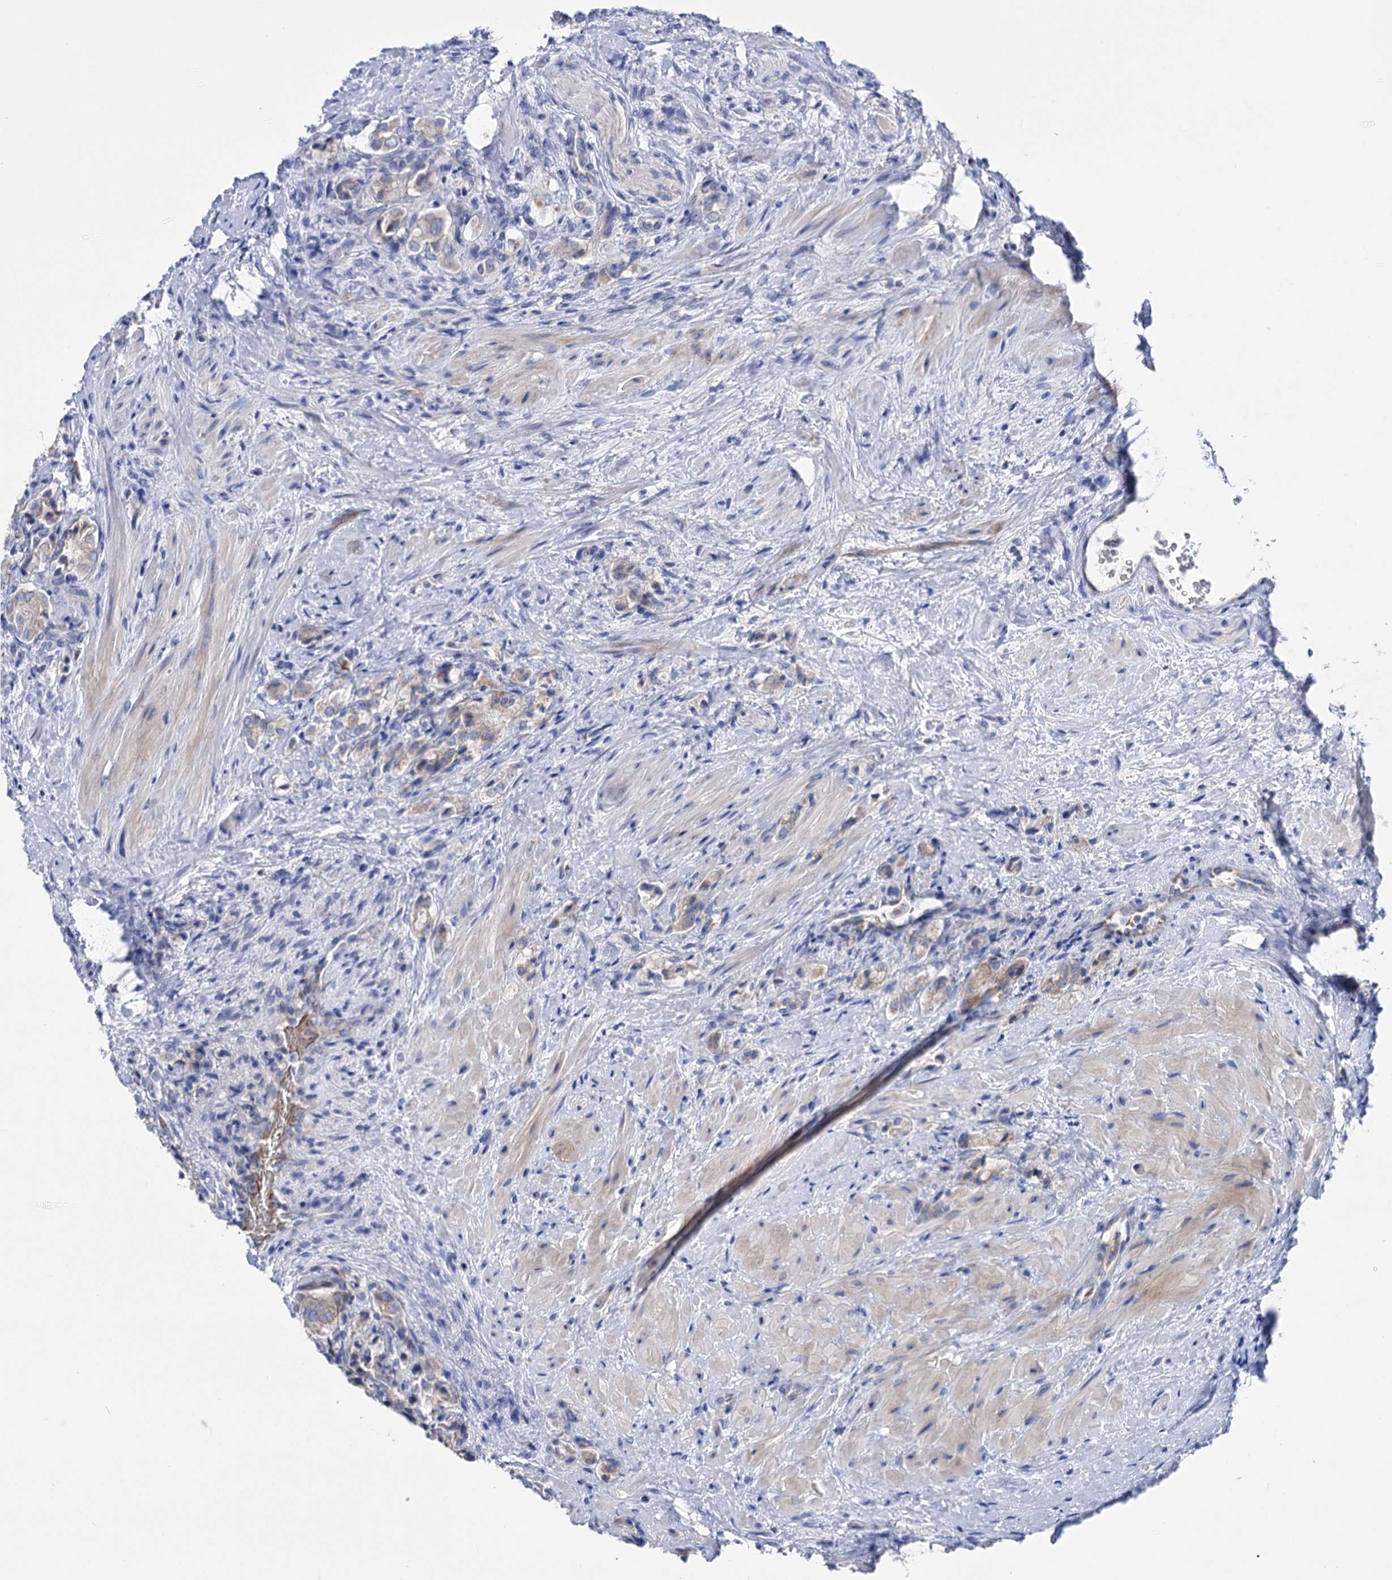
{"staining": {"intensity": "weak", "quantity": "<25%", "location": "cytoplasmic/membranous"}, "tissue": "prostate cancer", "cell_type": "Tumor cells", "image_type": "cancer", "snomed": [{"axis": "morphology", "description": "Adenocarcinoma, High grade"}, {"axis": "topography", "description": "Prostate"}], "caption": "An image of human prostate cancer is negative for staining in tumor cells.", "gene": "YARS2", "patient": {"sex": "male", "age": 65}}